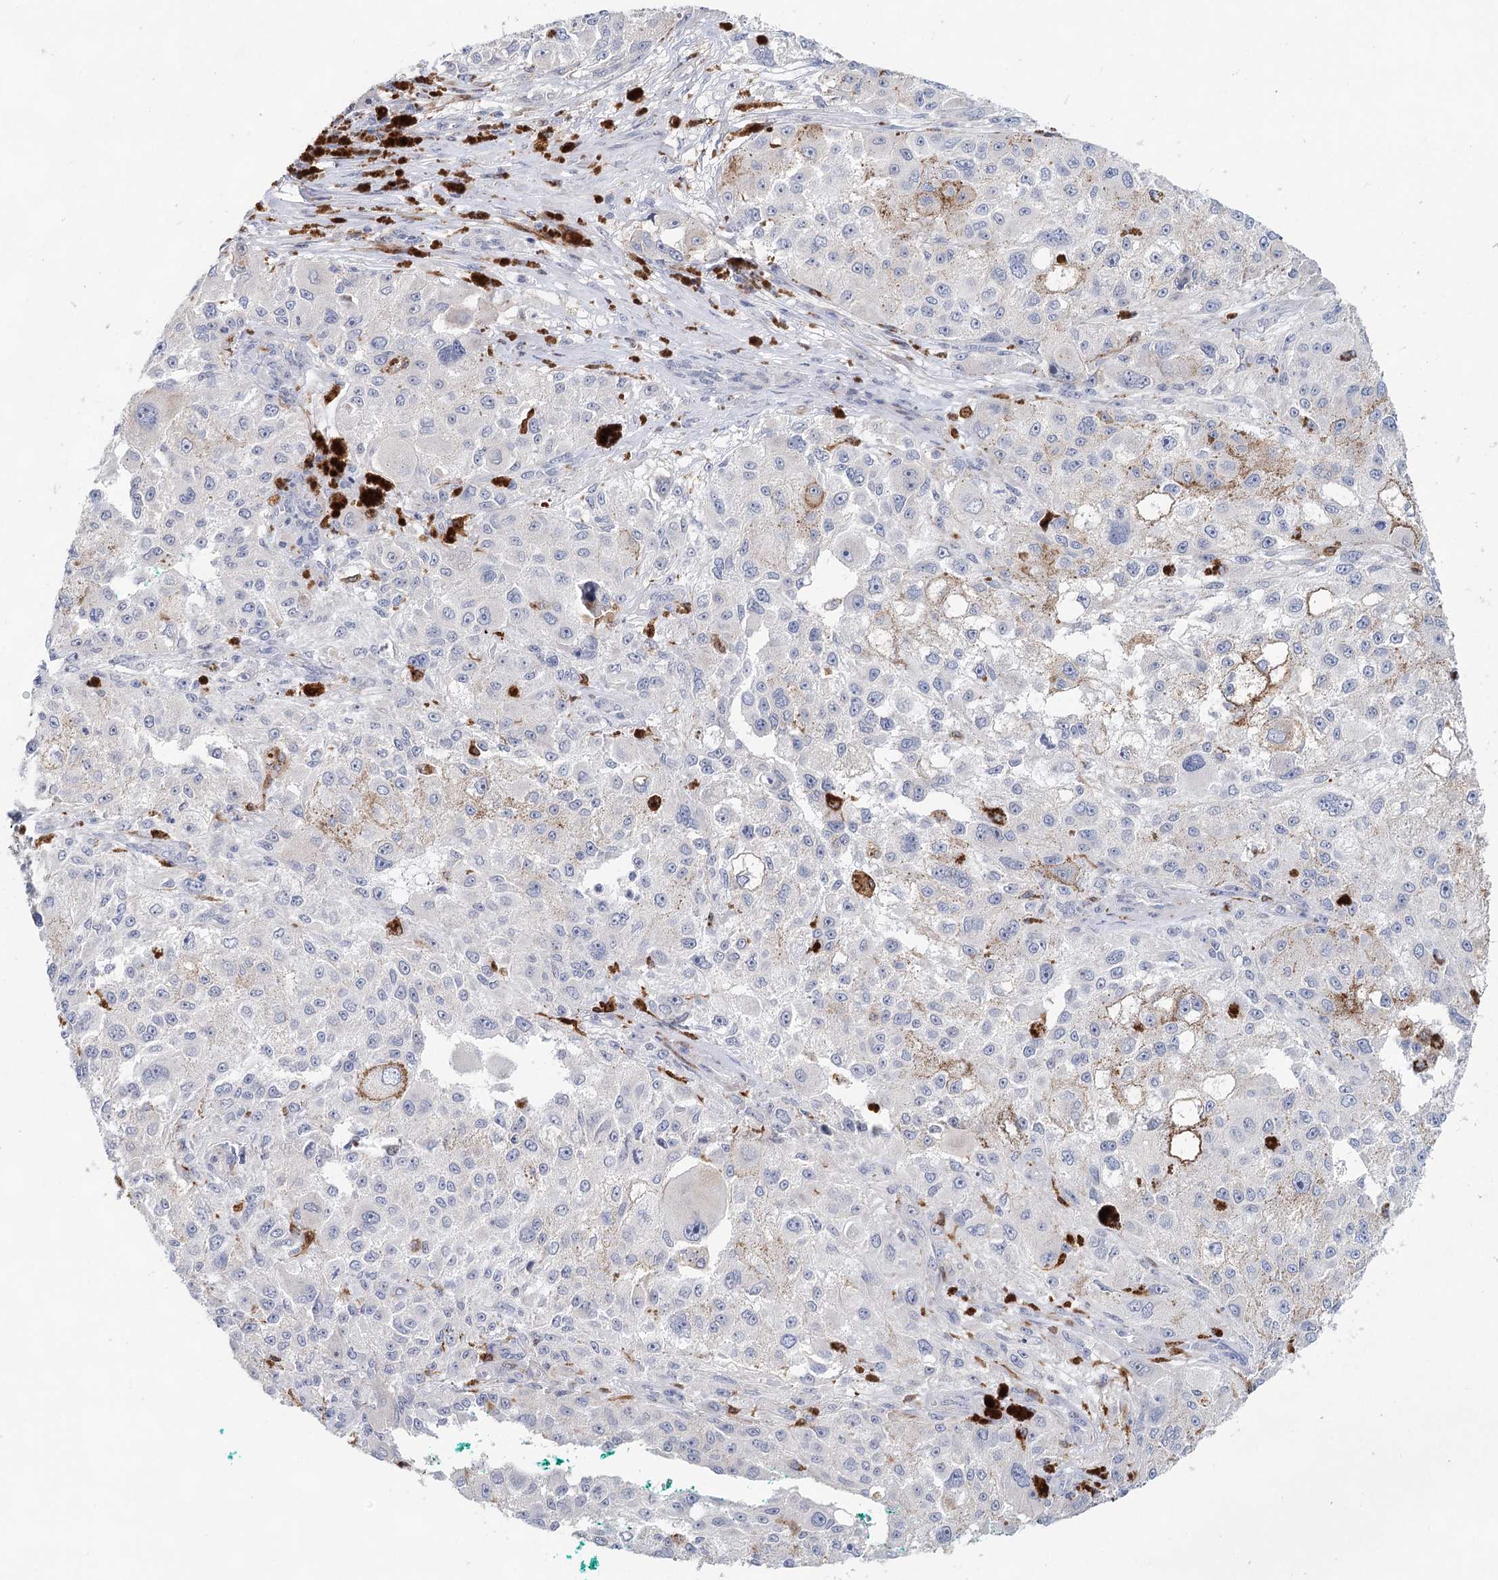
{"staining": {"intensity": "weak", "quantity": "<25%", "location": "cytoplasmic/membranous"}, "tissue": "melanoma", "cell_type": "Tumor cells", "image_type": "cancer", "snomed": [{"axis": "morphology", "description": "Necrosis, NOS"}, {"axis": "morphology", "description": "Malignant melanoma, NOS"}, {"axis": "topography", "description": "Skin"}], "caption": "Protein analysis of melanoma exhibits no significant positivity in tumor cells.", "gene": "SLC19A3", "patient": {"sex": "female", "age": 87}}